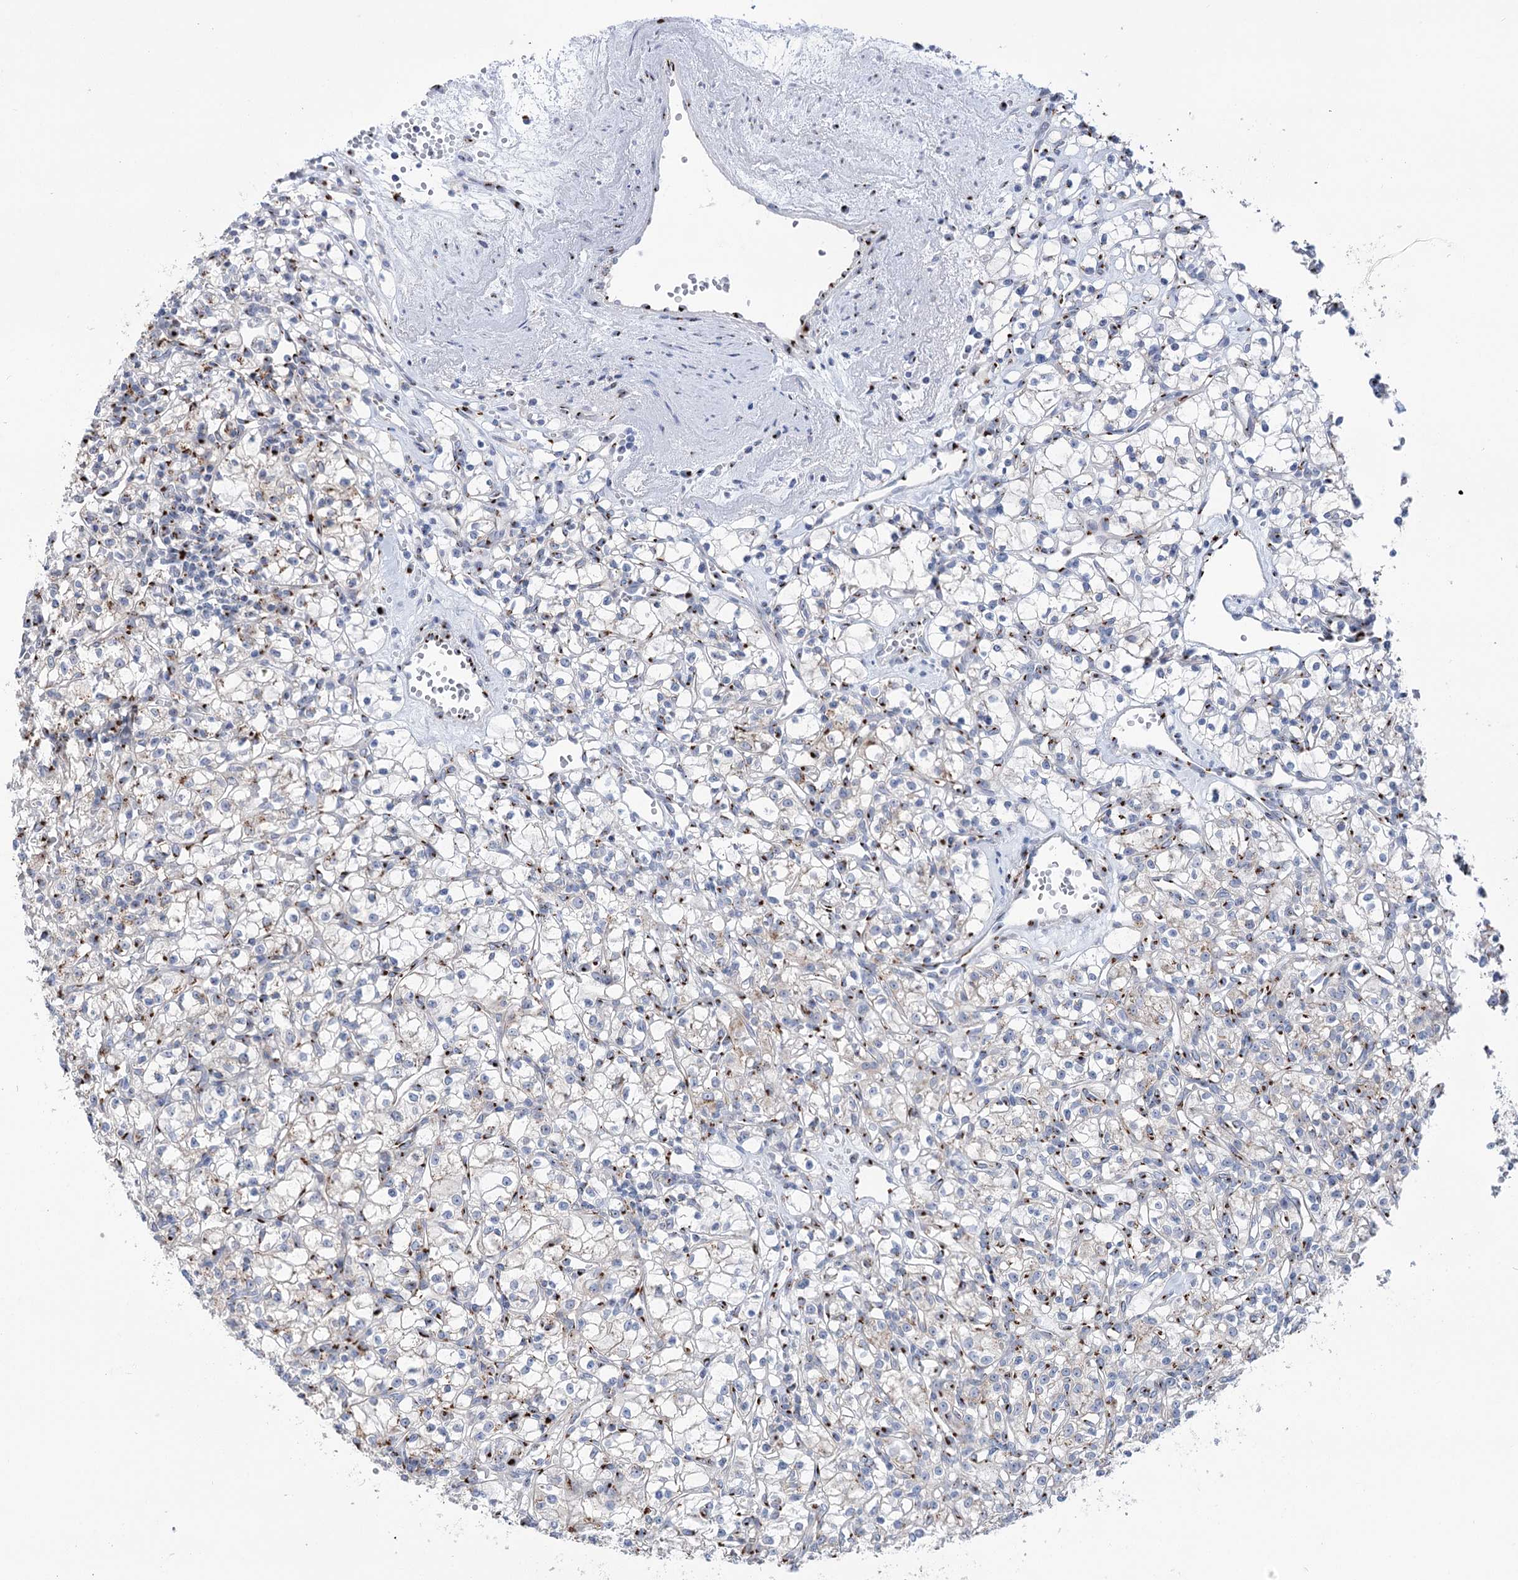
{"staining": {"intensity": "moderate", "quantity": "<25%", "location": "cytoplasmic/membranous"}, "tissue": "renal cancer", "cell_type": "Tumor cells", "image_type": "cancer", "snomed": [{"axis": "morphology", "description": "Adenocarcinoma, NOS"}, {"axis": "topography", "description": "Kidney"}], "caption": "This photomicrograph displays immunohistochemistry (IHC) staining of human adenocarcinoma (renal), with low moderate cytoplasmic/membranous expression in about <25% of tumor cells.", "gene": "TMEM165", "patient": {"sex": "female", "age": 59}}